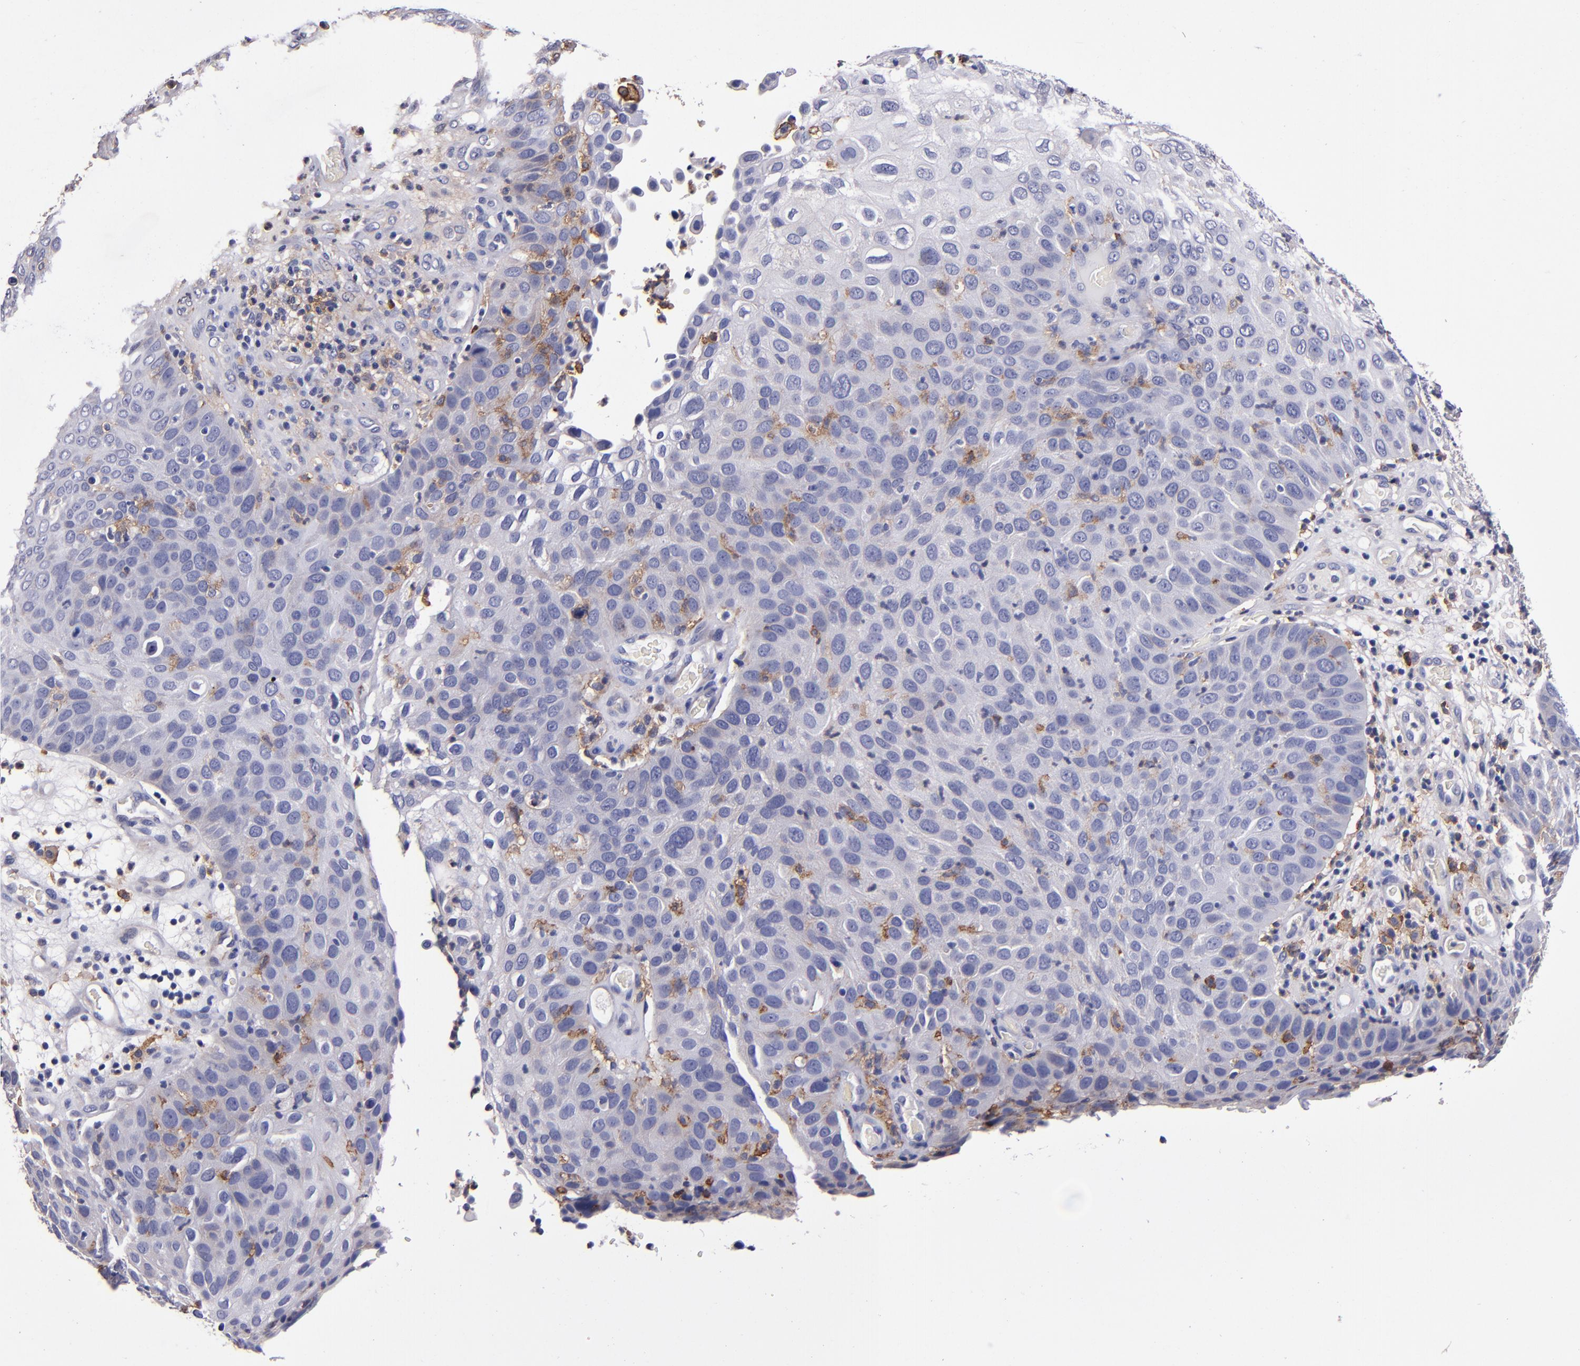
{"staining": {"intensity": "moderate", "quantity": "<25%", "location": "cytoplasmic/membranous"}, "tissue": "skin cancer", "cell_type": "Tumor cells", "image_type": "cancer", "snomed": [{"axis": "morphology", "description": "Squamous cell carcinoma, NOS"}, {"axis": "topography", "description": "Skin"}], "caption": "The micrograph shows immunohistochemical staining of squamous cell carcinoma (skin). There is moderate cytoplasmic/membranous expression is appreciated in approximately <25% of tumor cells.", "gene": "SIRPA", "patient": {"sex": "male", "age": 87}}